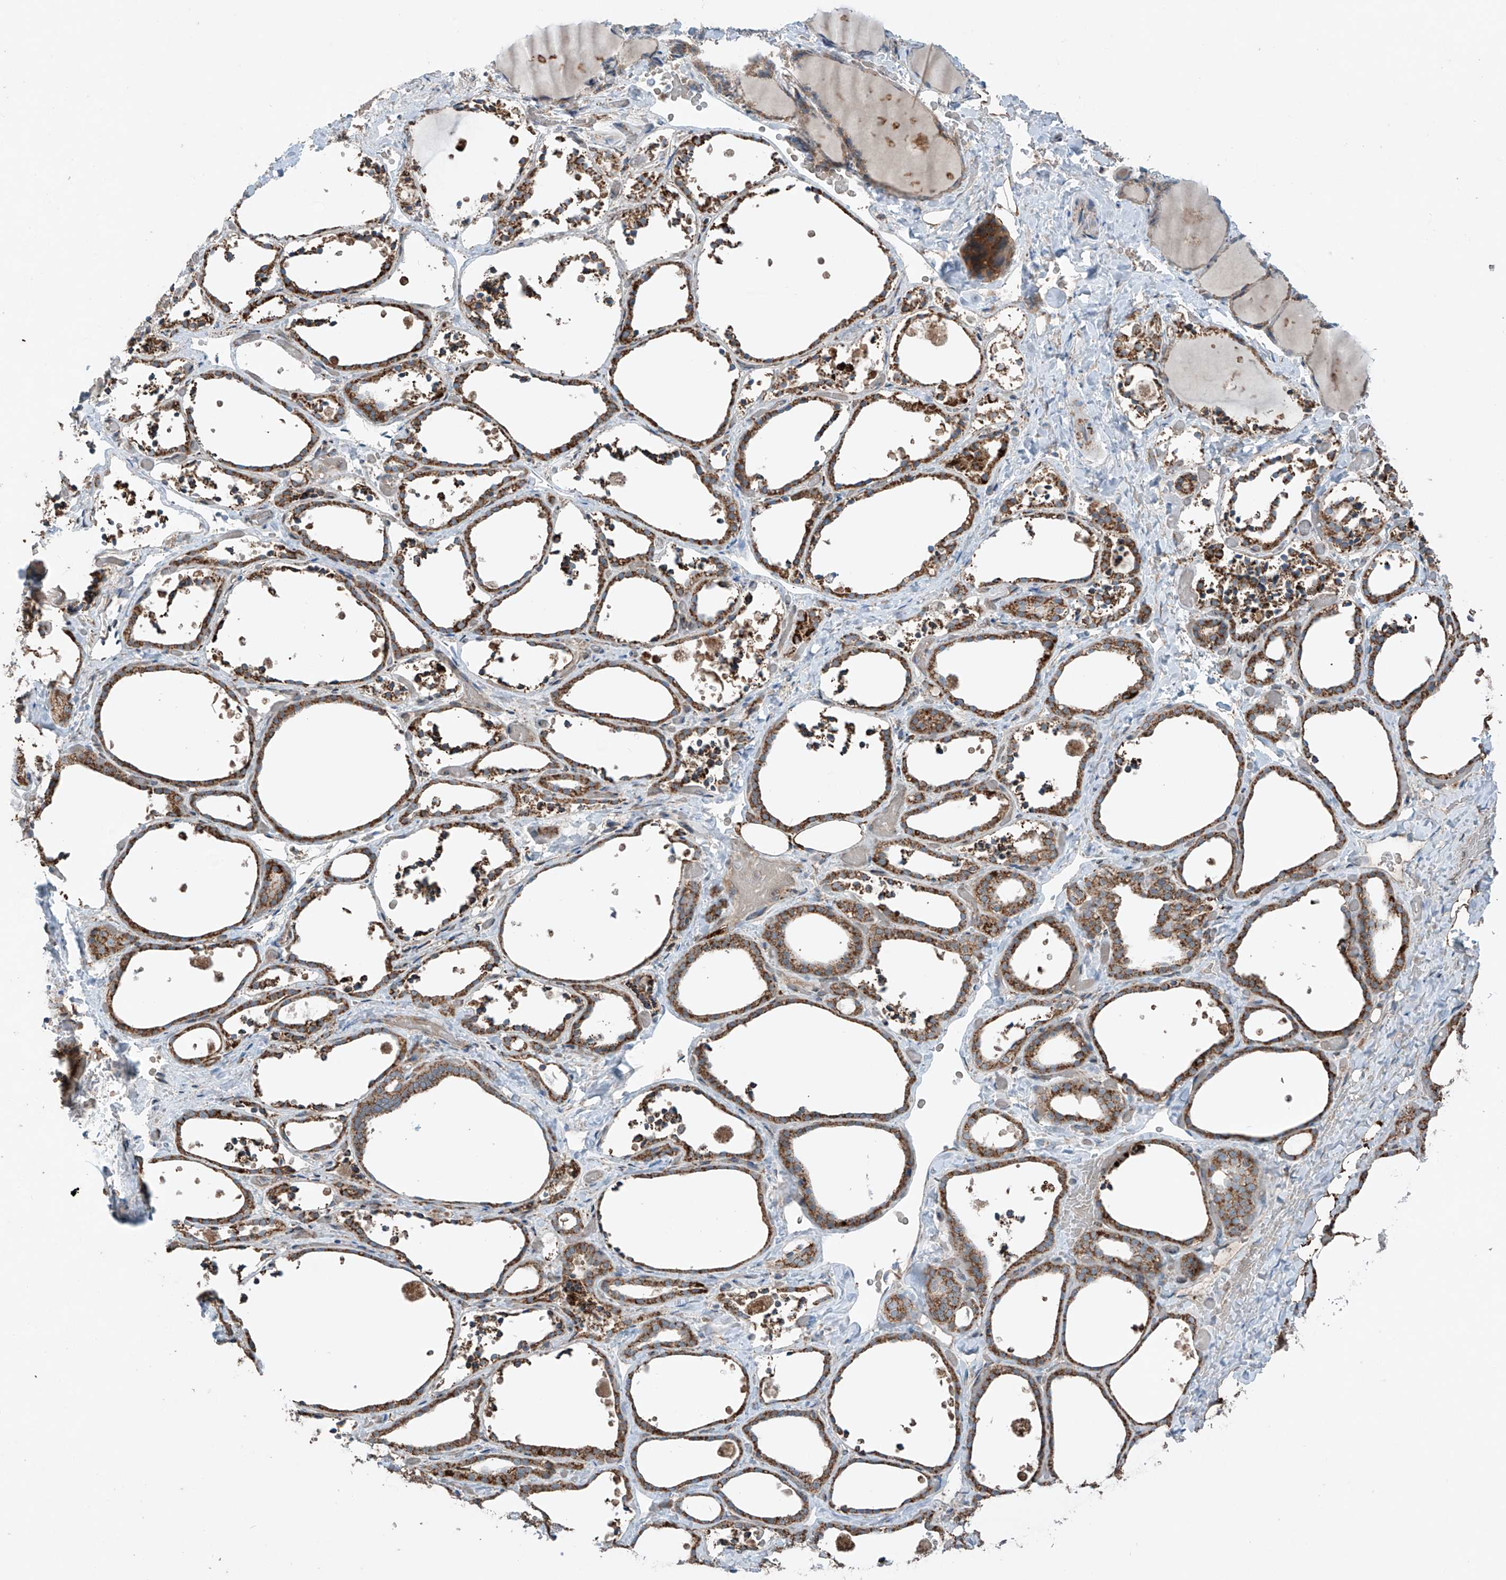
{"staining": {"intensity": "moderate", "quantity": ">75%", "location": "cytoplasmic/membranous"}, "tissue": "thyroid gland", "cell_type": "Glandular cells", "image_type": "normal", "snomed": [{"axis": "morphology", "description": "Normal tissue, NOS"}, {"axis": "topography", "description": "Thyroid gland"}], "caption": "A histopathology image of thyroid gland stained for a protein exhibits moderate cytoplasmic/membranous brown staining in glandular cells.", "gene": "SAMD3", "patient": {"sex": "female", "age": 44}}